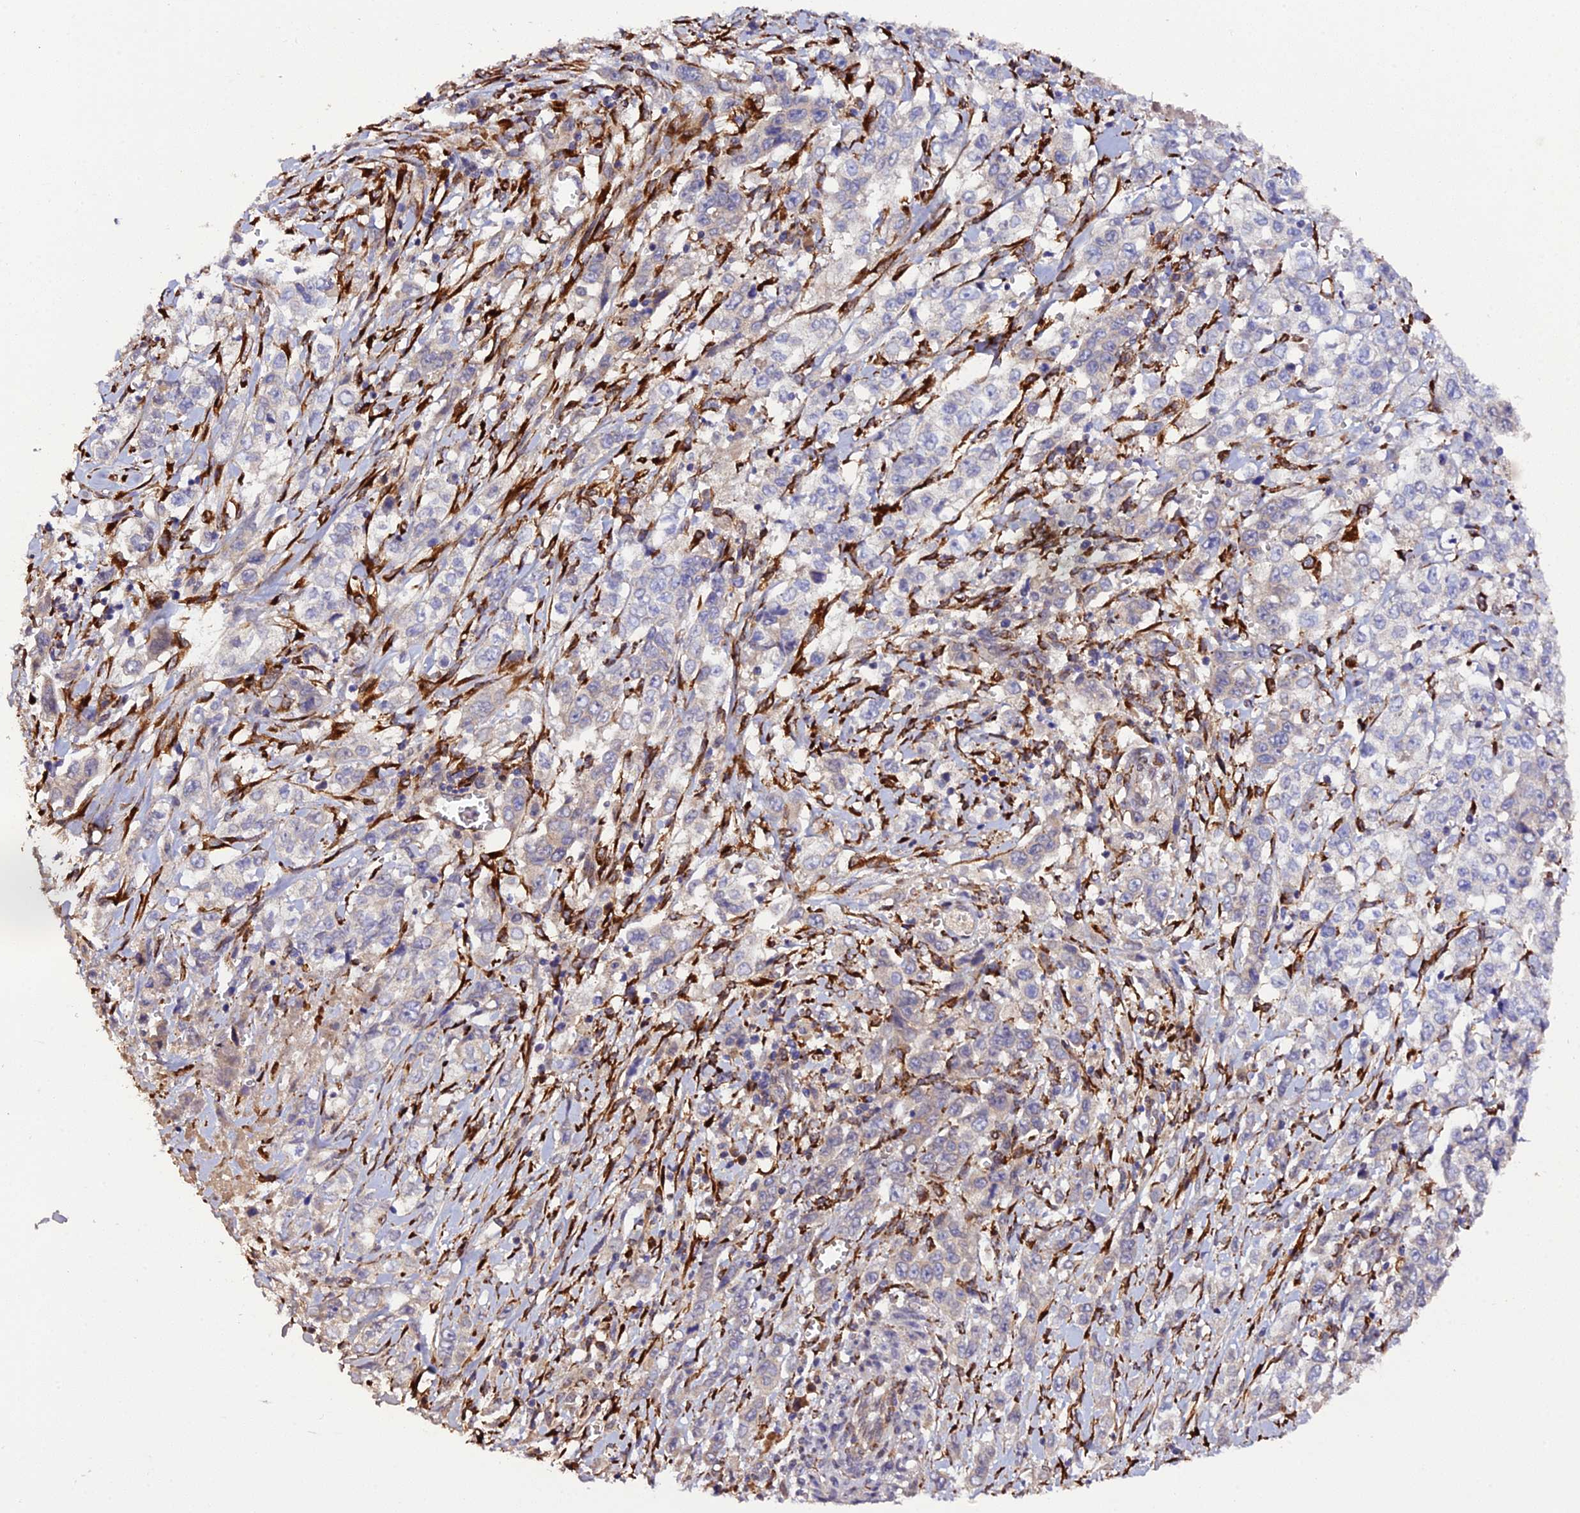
{"staining": {"intensity": "negative", "quantity": "none", "location": "none"}, "tissue": "stomach cancer", "cell_type": "Tumor cells", "image_type": "cancer", "snomed": [{"axis": "morphology", "description": "Adenocarcinoma, NOS"}, {"axis": "topography", "description": "Stomach, upper"}], "caption": "This is a image of immunohistochemistry staining of adenocarcinoma (stomach), which shows no staining in tumor cells. (Brightfield microscopy of DAB IHC at high magnification).", "gene": "P3H3", "patient": {"sex": "male", "age": 62}}